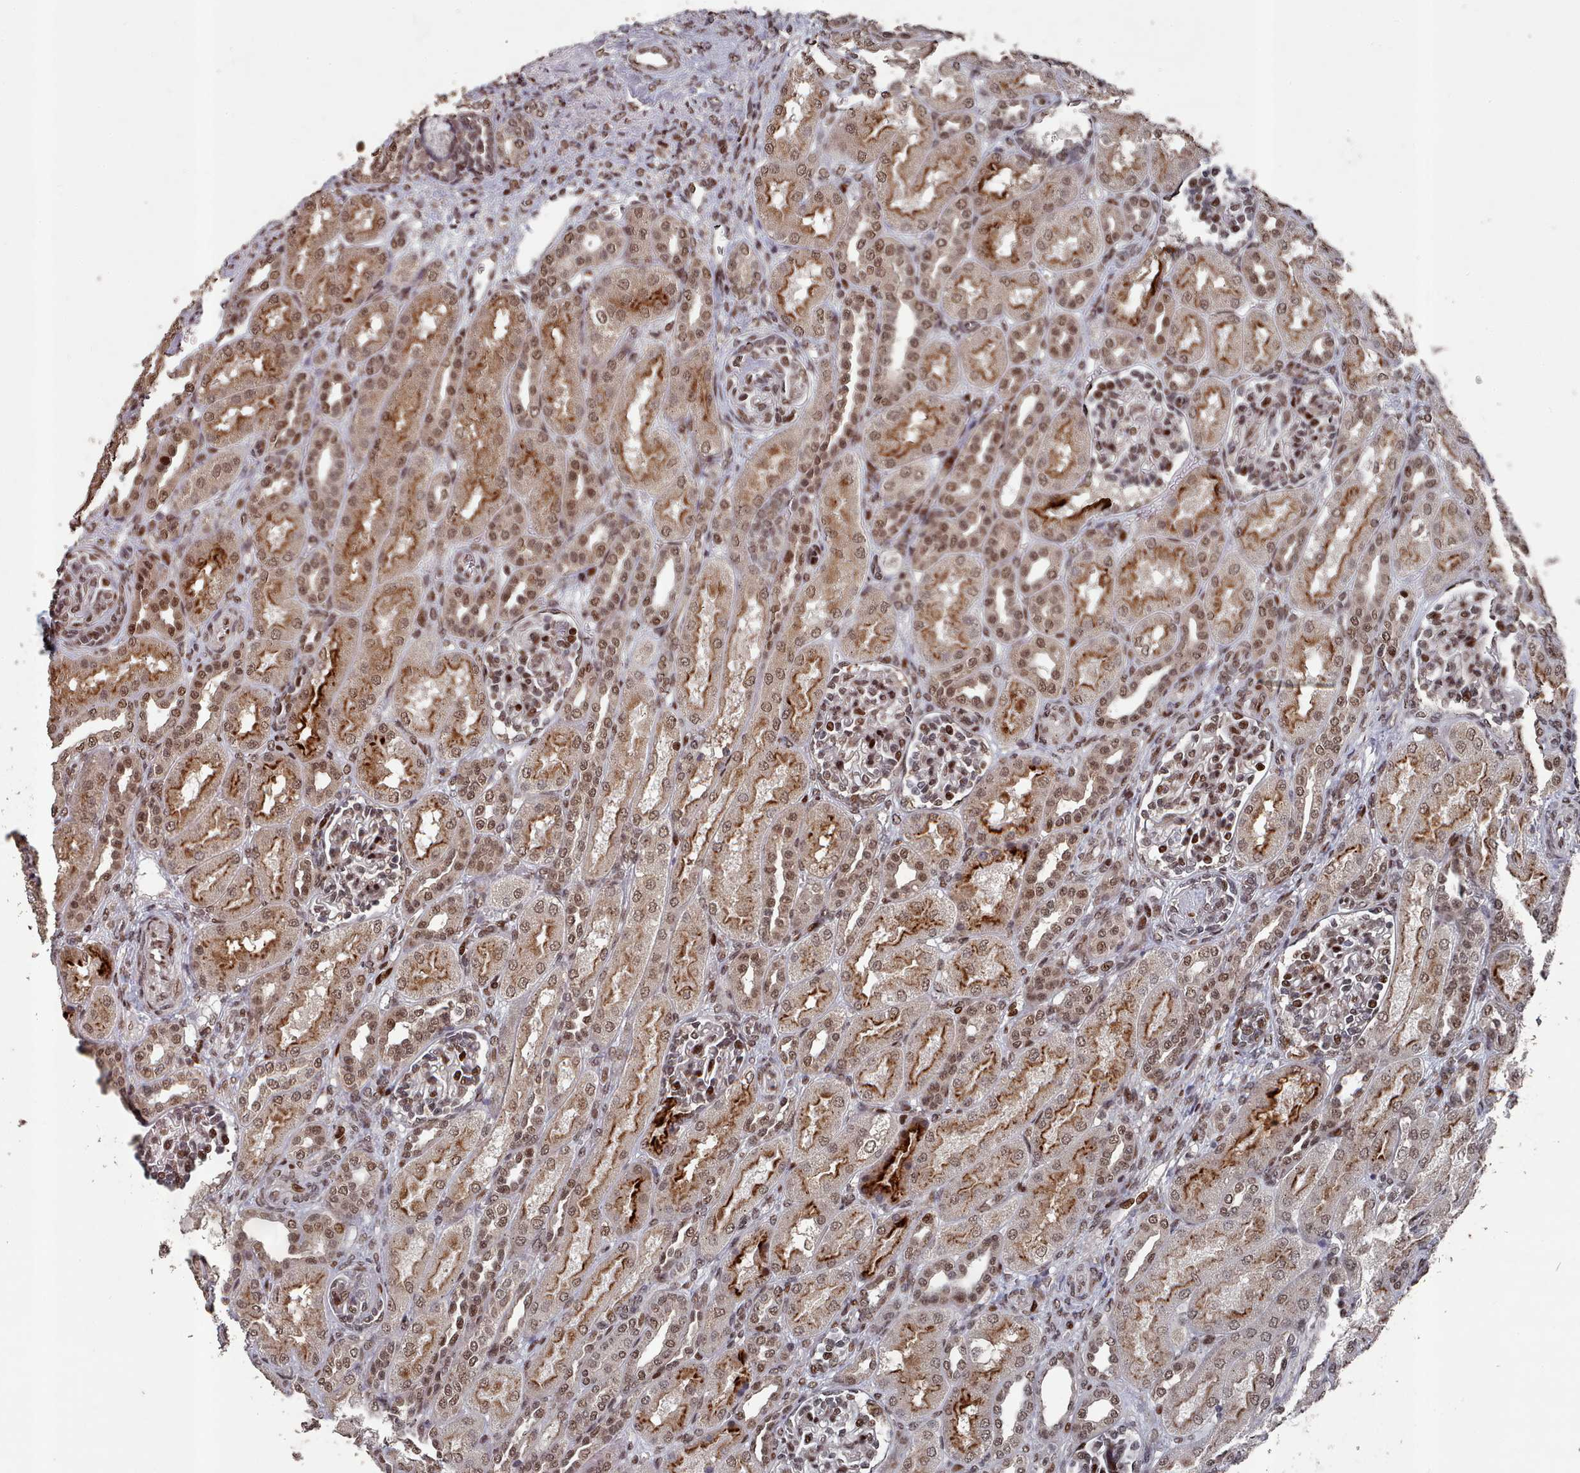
{"staining": {"intensity": "moderate", "quantity": ">75%", "location": "nuclear"}, "tissue": "kidney", "cell_type": "Cells in glomeruli", "image_type": "normal", "snomed": [{"axis": "morphology", "description": "Normal tissue, NOS"}, {"axis": "morphology", "description": "Neoplasm, malignant, NOS"}, {"axis": "topography", "description": "Kidney"}], "caption": "A medium amount of moderate nuclear positivity is appreciated in approximately >75% of cells in glomeruli in benign kidney. Ihc stains the protein of interest in brown and the nuclei are stained blue.", "gene": "PNRC2", "patient": {"sex": "female", "age": 1}}